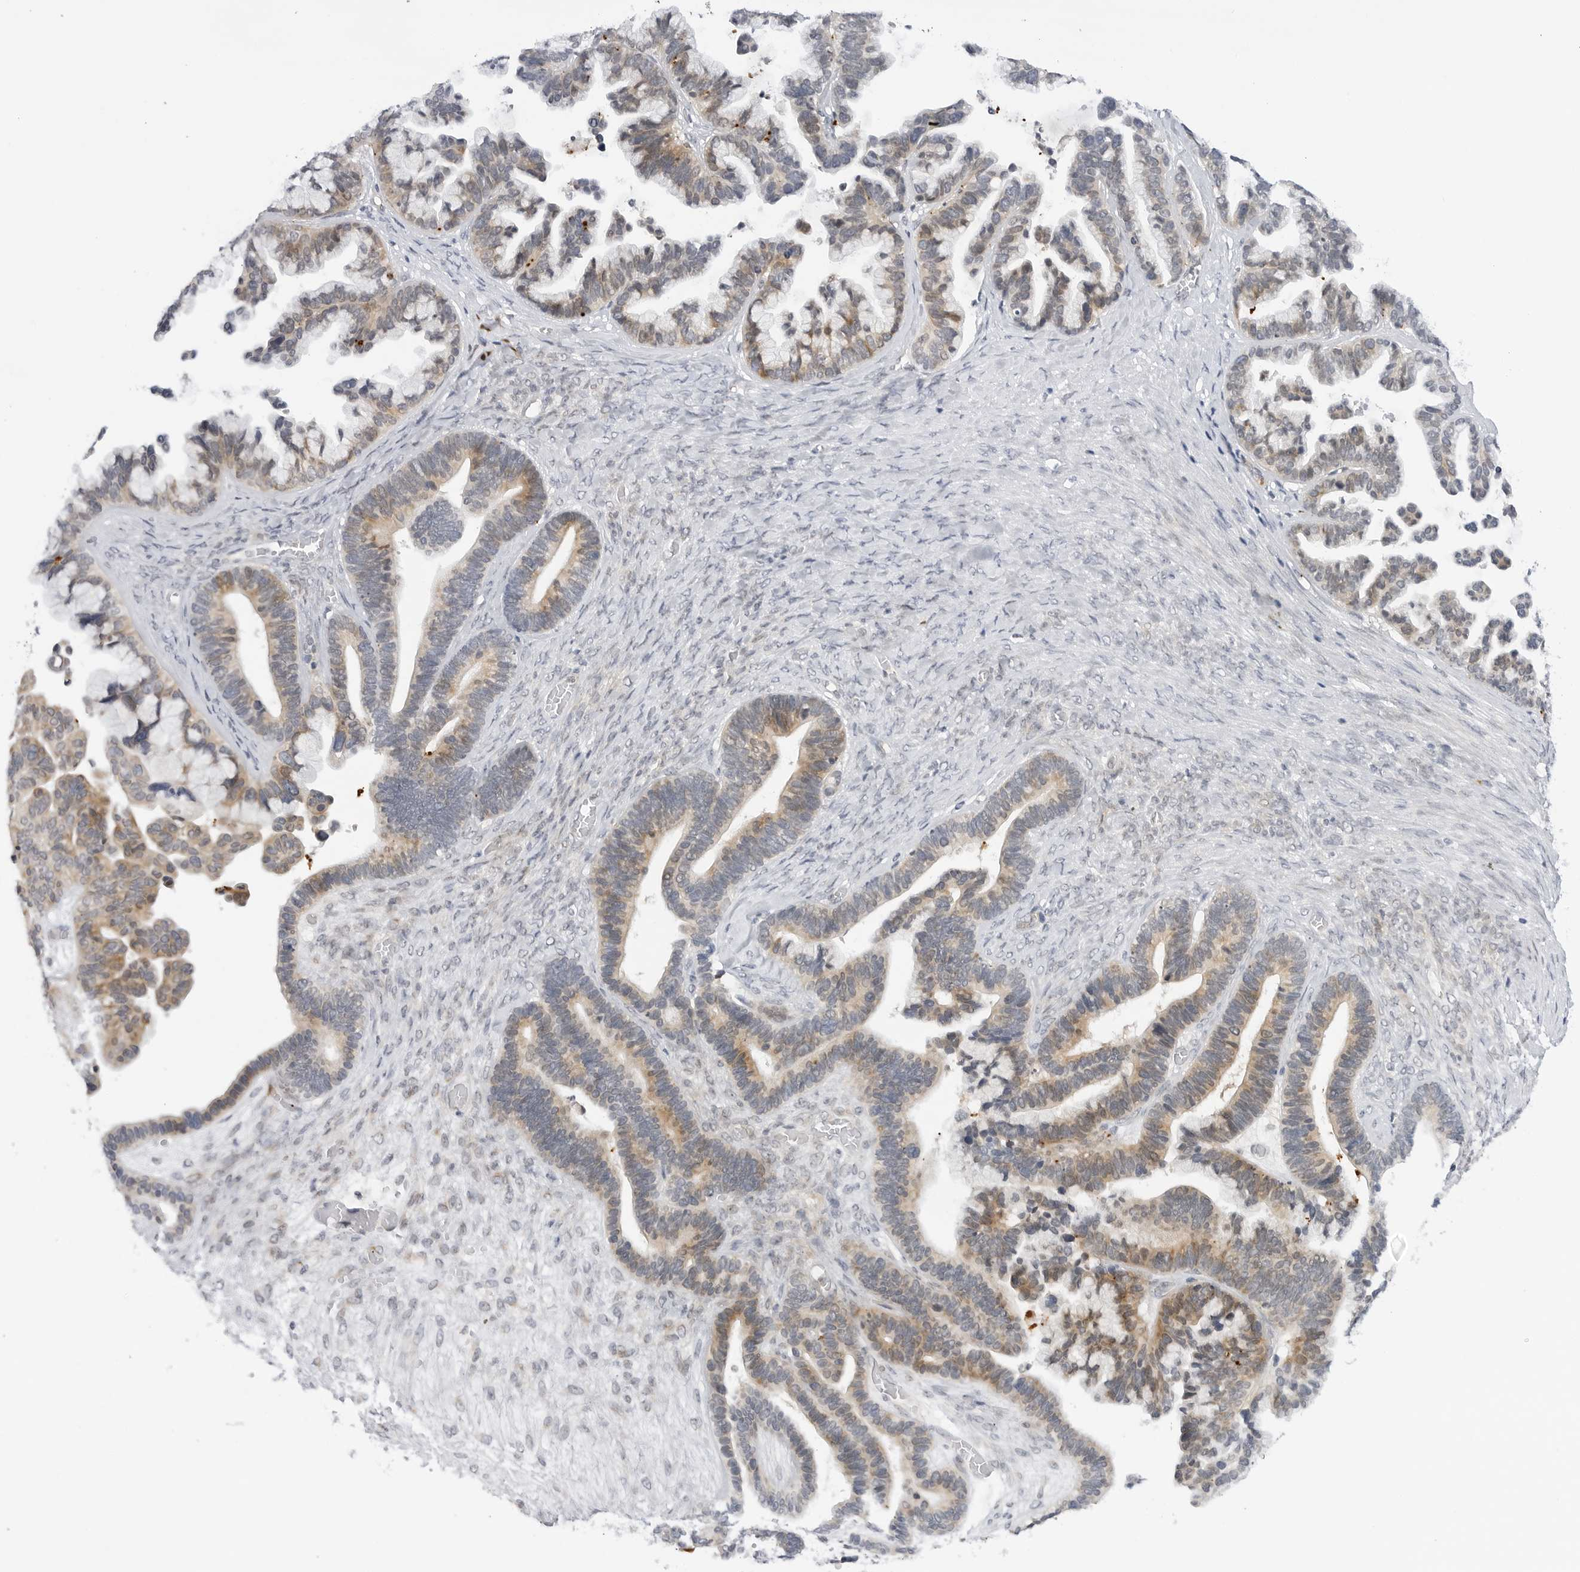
{"staining": {"intensity": "moderate", "quantity": "25%-75%", "location": "cytoplasmic/membranous"}, "tissue": "ovarian cancer", "cell_type": "Tumor cells", "image_type": "cancer", "snomed": [{"axis": "morphology", "description": "Cystadenocarcinoma, serous, NOS"}, {"axis": "topography", "description": "Ovary"}], "caption": "Tumor cells show moderate cytoplasmic/membranous staining in about 25%-75% of cells in ovarian cancer.", "gene": "MAP2K5", "patient": {"sex": "female", "age": 56}}